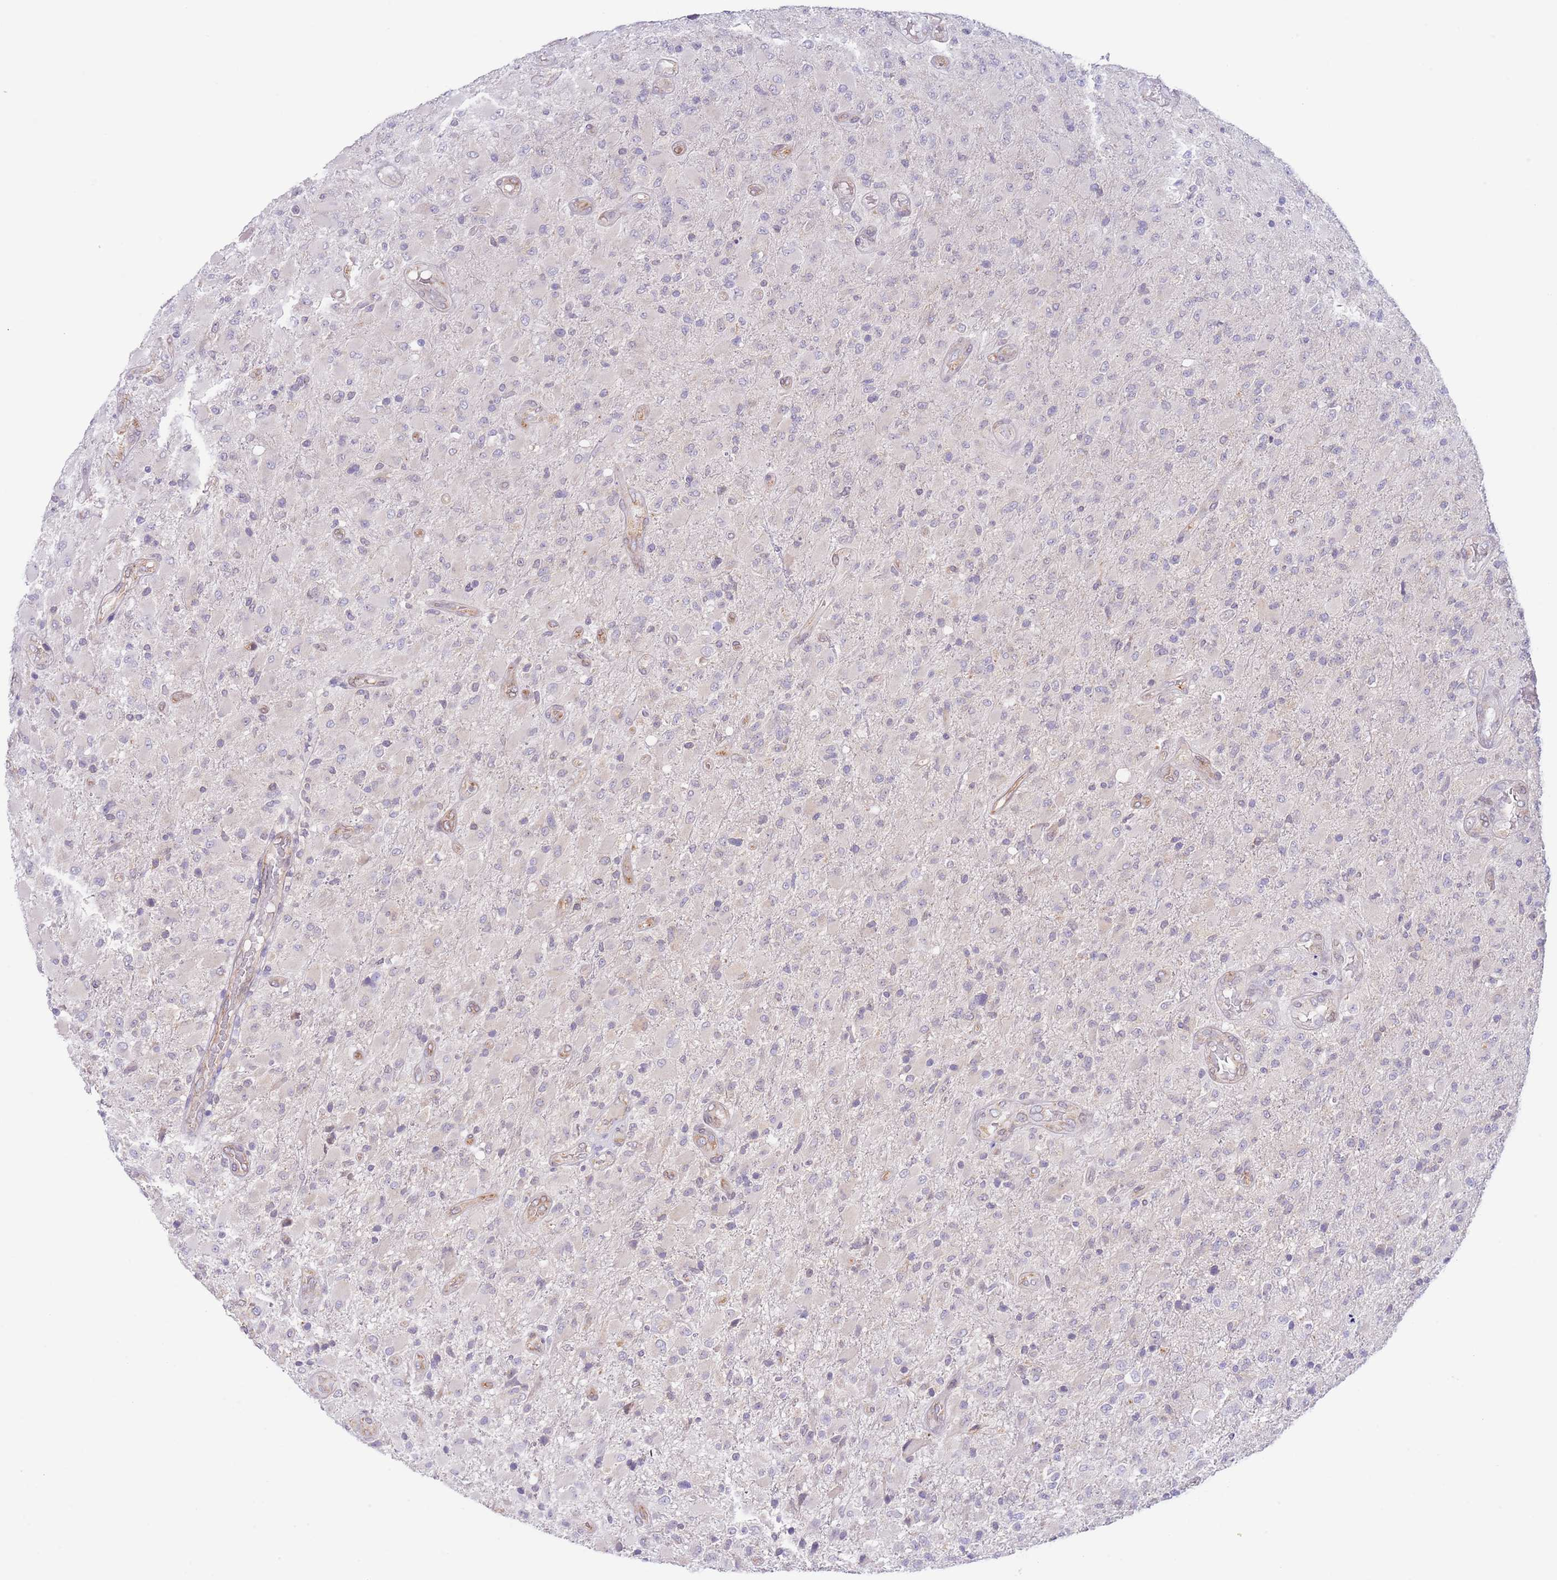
{"staining": {"intensity": "negative", "quantity": "none", "location": "none"}, "tissue": "glioma", "cell_type": "Tumor cells", "image_type": "cancer", "snomed": [{"axis": "morphology", "description": "Glioma, malignant, Low grade"}, {"axis": "topography", "description": "Brain"}], "caption": "IHC micrograph of neoplastic tissue: malignant low-grade glioma stained with DAB displays no significant protein staining in tumor cells.", "gene": "EBPL", "patient": {"sex": "male", "age": 65}}